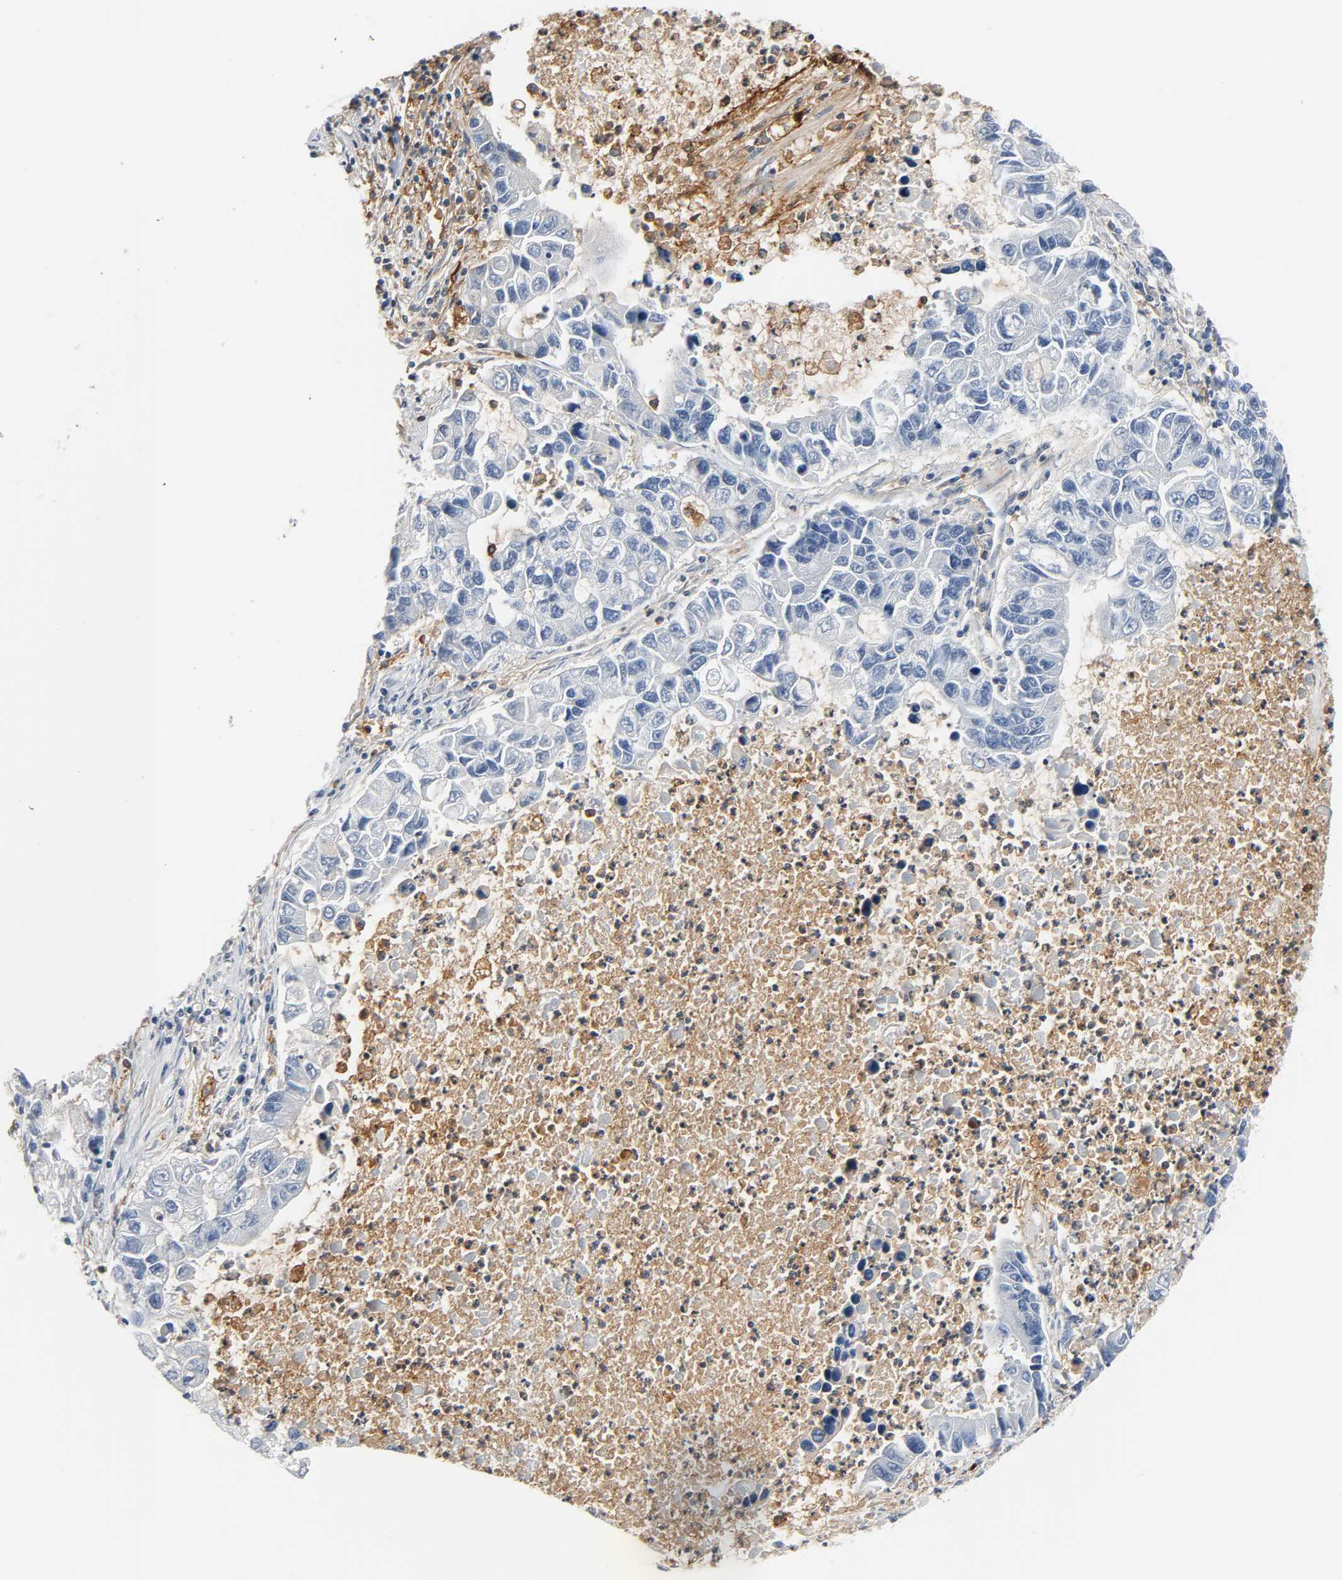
{"staining": {"intensity": "negative", "quantity": "none", "location": "none"}, "tissue": "lung cancer", "cell_type": "Tumor cells", "image_type": "cancer", "snomed": [{"axis": "morphology", "description": "Adenocarcinoma, NOS"}, {"axis": "topography", "description": "Lung"}], "caption": "This is an immunohistochemistry histopathology image of human lung cancer (adenocarcinoma). There is no positivity in tumor cells.", "gene": "ANPEP", "patient": {"sex": "female", "age": 51}}